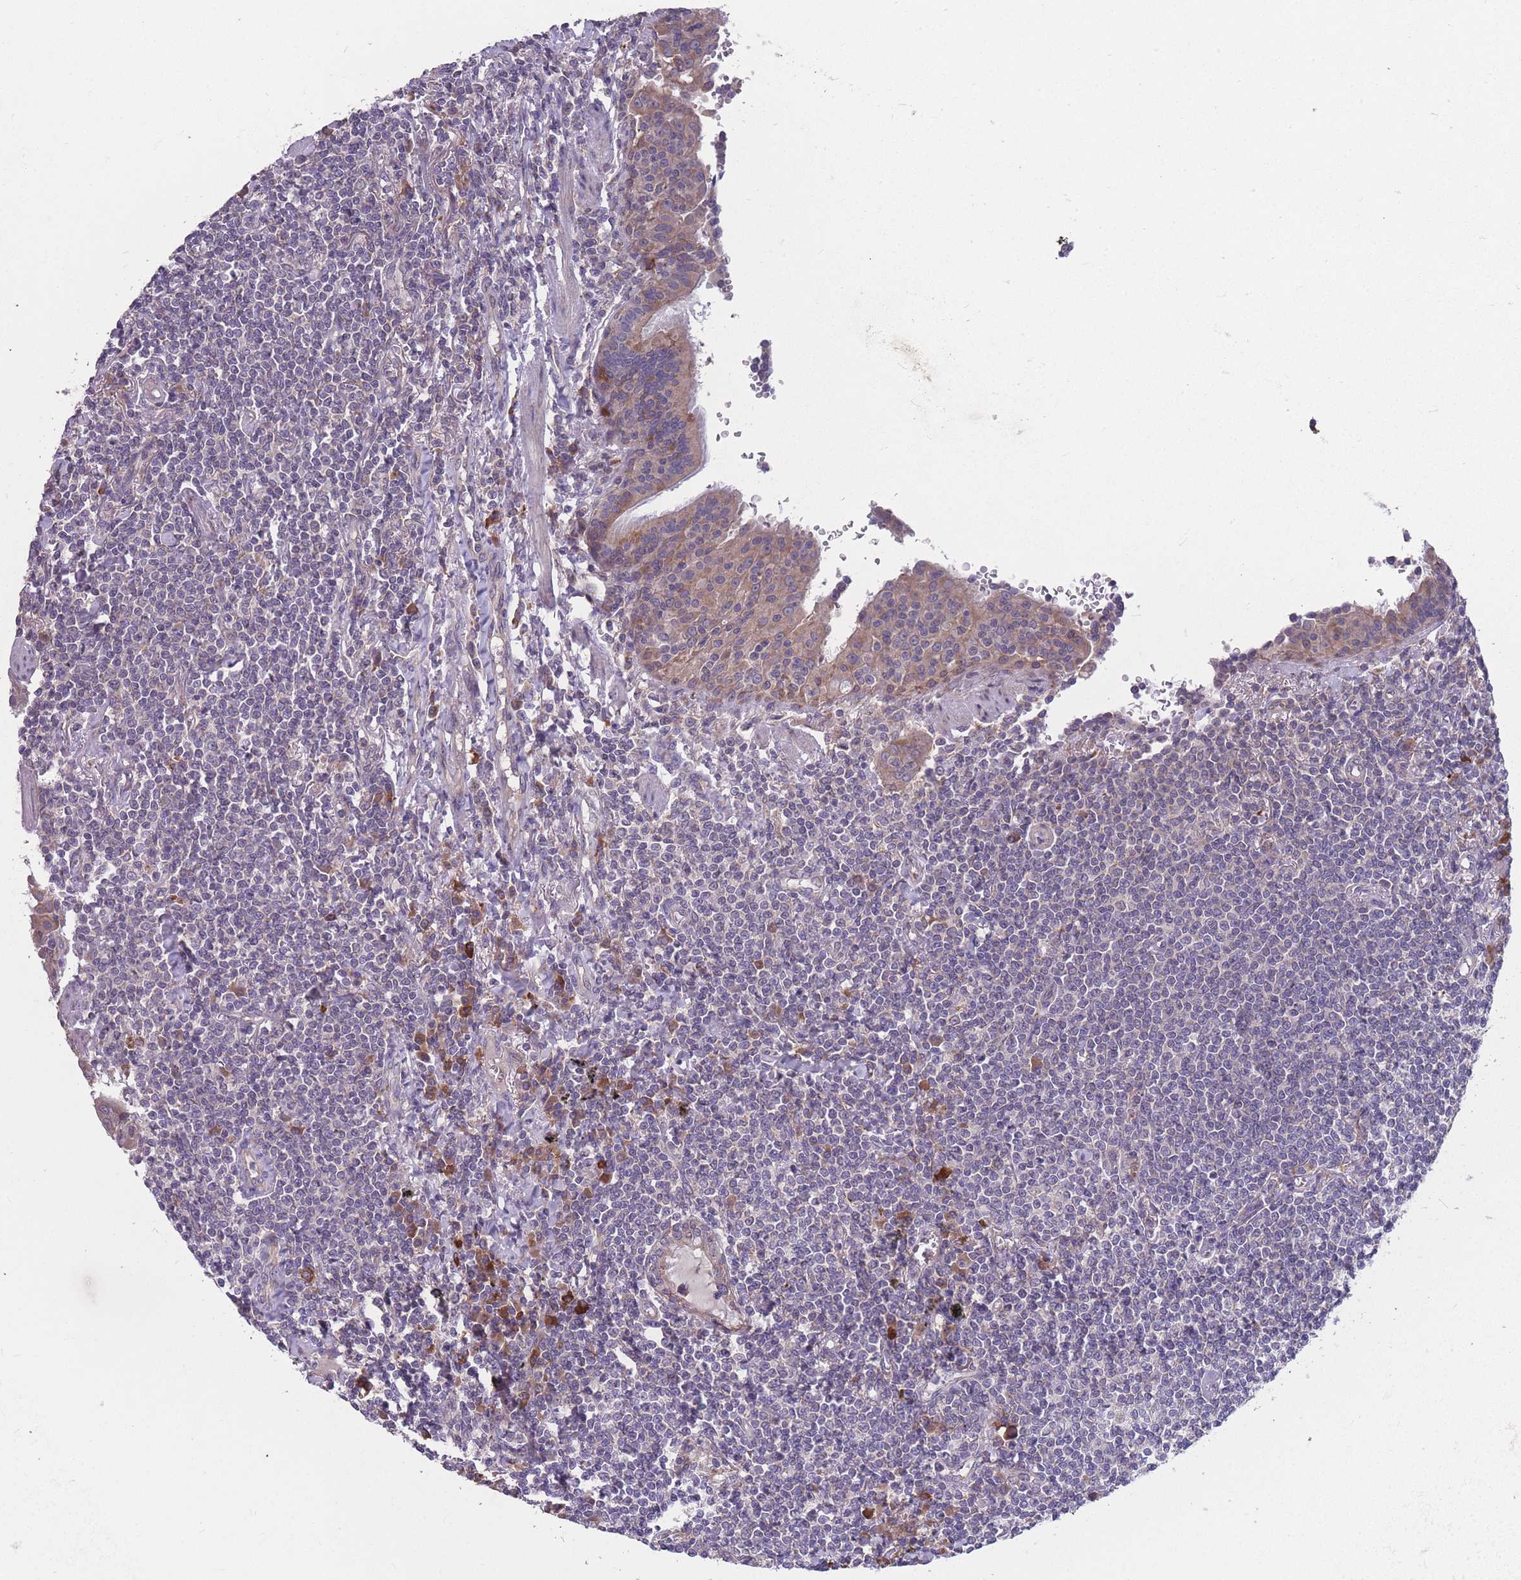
{"staining": {"intensity": "negative", "quantity": "none", "location": "none"}, "tissue": "lymphoma", "cell_type": "Tumor cells", "image_type": "cancer", "snomed": [{"axis": "morphology", "description": "Malignant lymphoma, non-Hodgkin's type, Low grade"}, {"axis": "topography", "description": "Lung"}], "caption": "This is a image of immunohistochemistry (IHC) staining of lymphoma, which shows no expression in tumor cells.", "gene": "STIM2", "patient": {"sex": "female", "age": 71}}